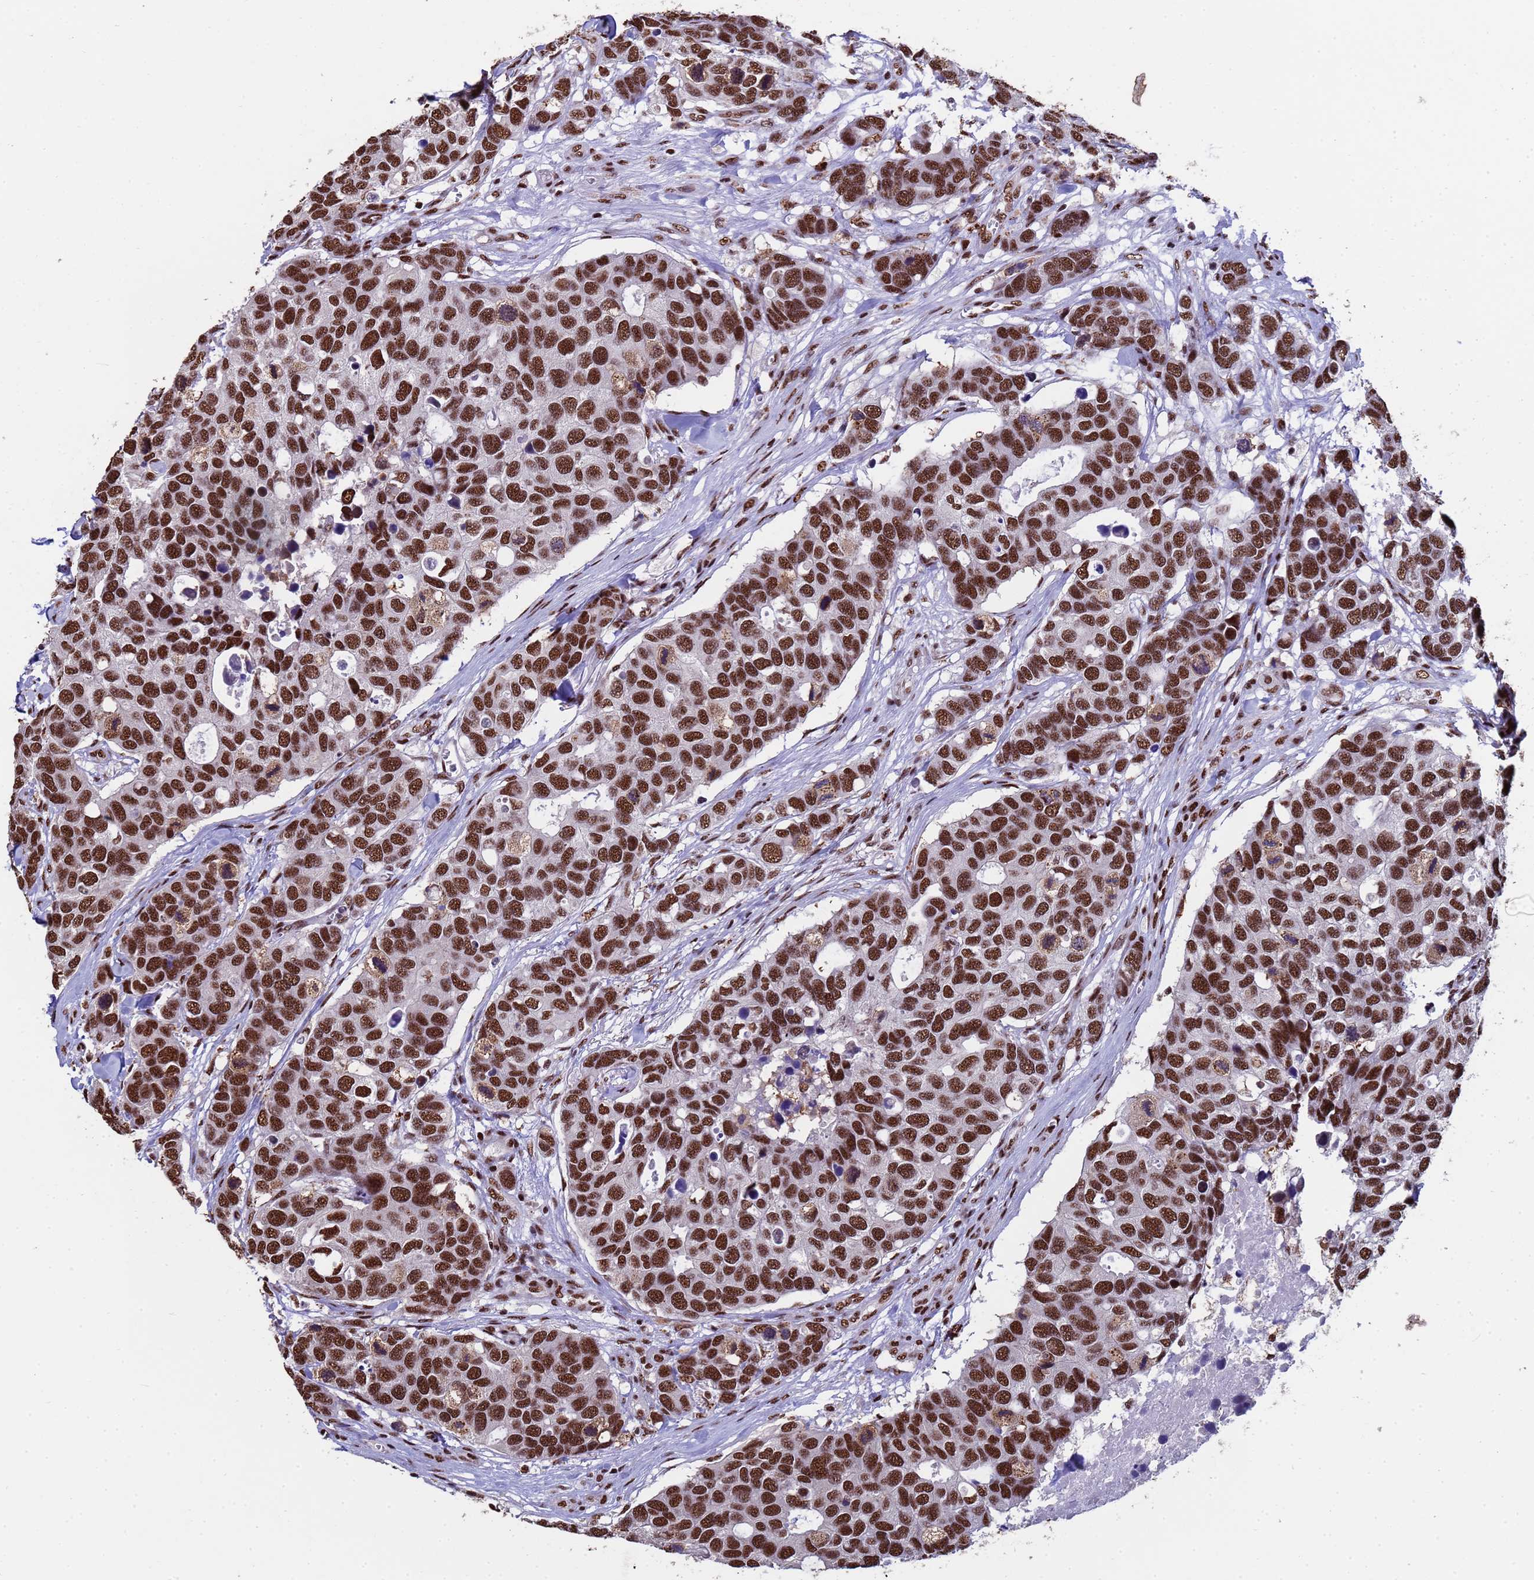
{"staining": {"intensity": "strong", "quantity": ">75%", "location": "nuclear"}, "tissue": "breast cancer", "cell_type": "Tumor cells", "image_type": "cancer", "snomed": [{"axis": "morphology", "description": "Duct carcinoma"}, {"axis": "topography", "description": "Breast"}], "caption": "Strong nuclear protein expression is present in about >75% of tumor cells in breast cancer (infiltrating ductal carcinoma).", "gene": "SF3B2", "patient": {"sex": "female", "age": 83}}